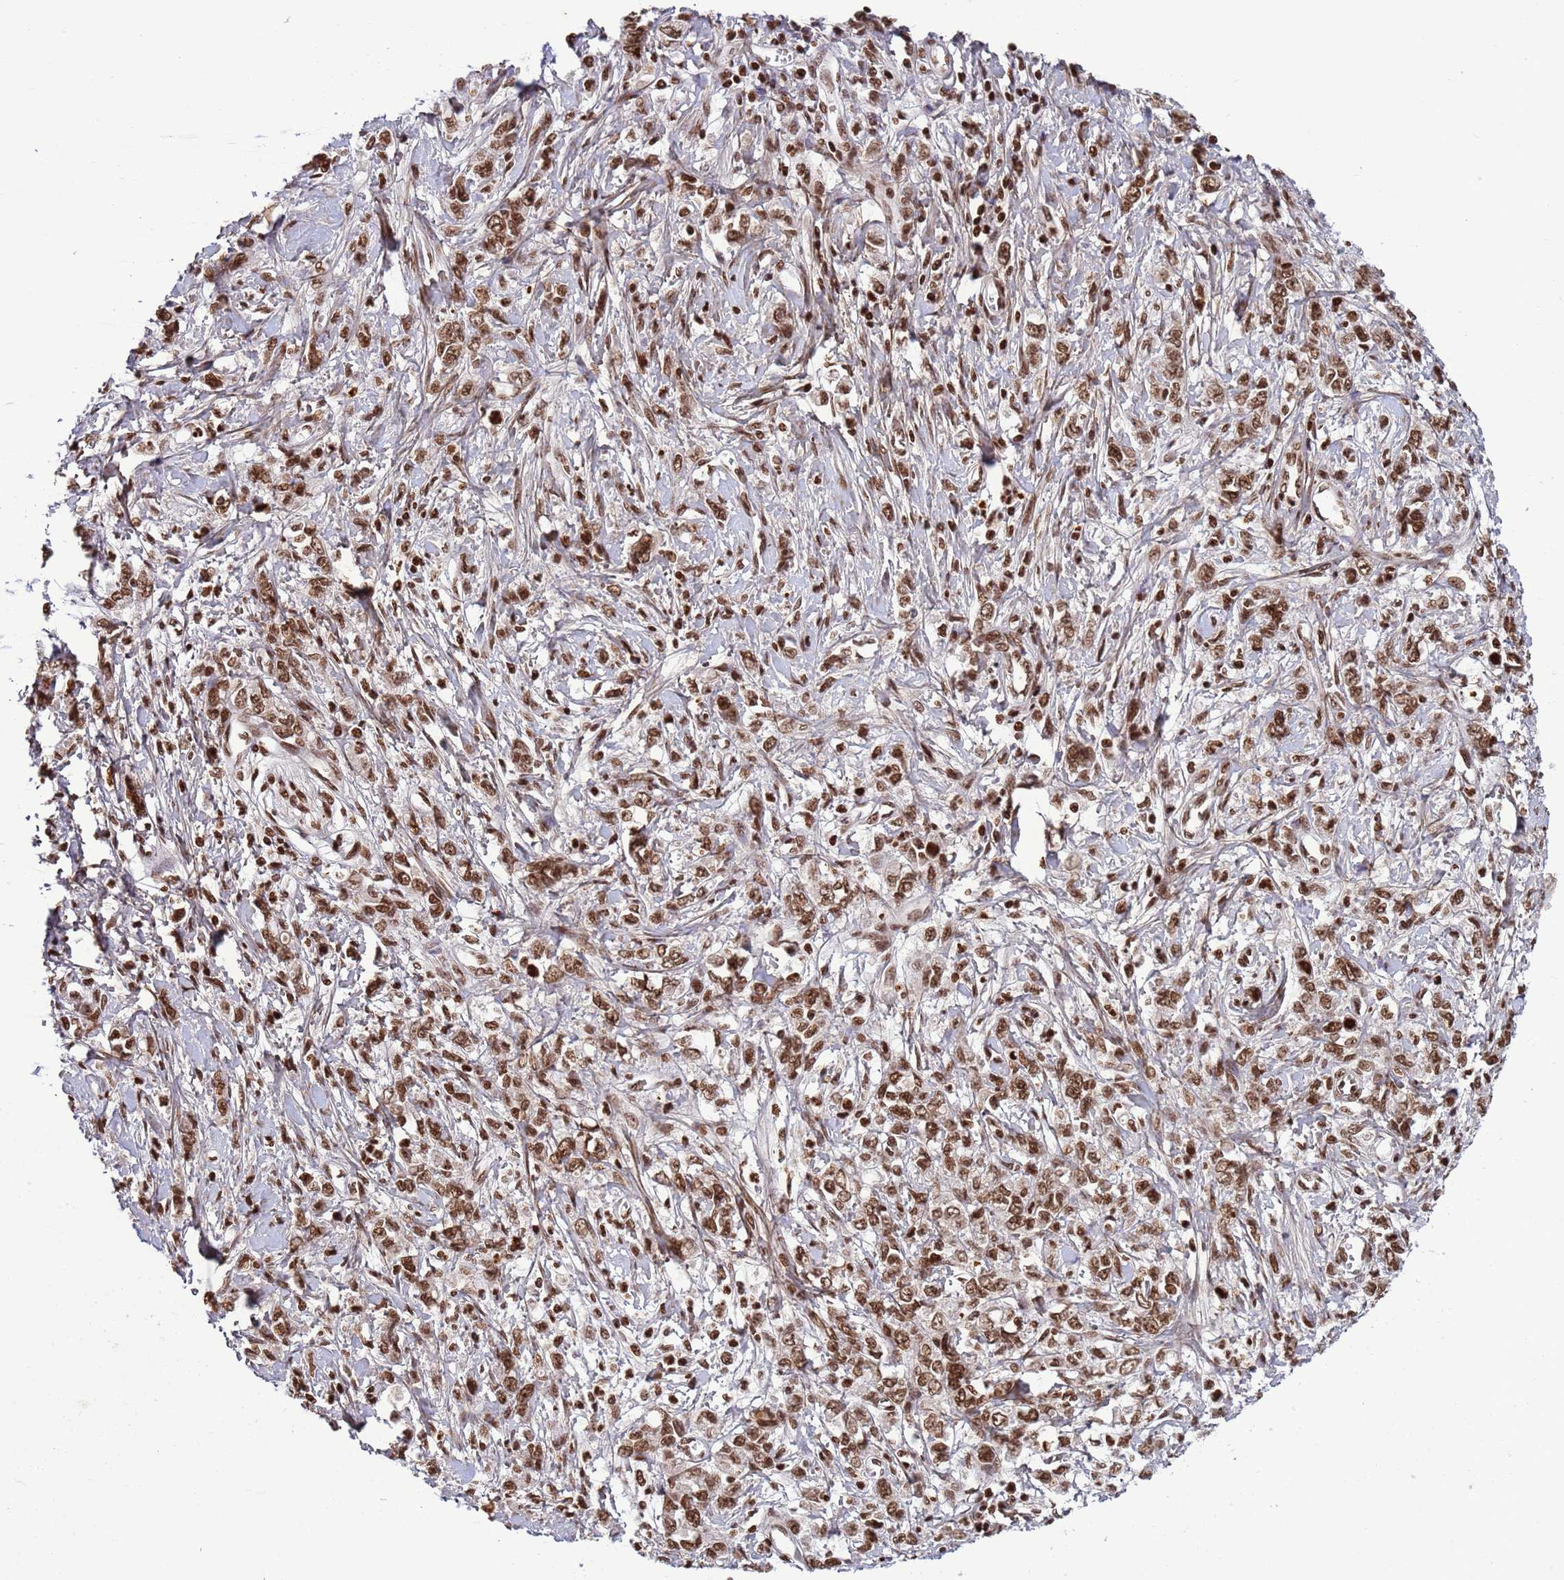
{"staining": {"intensity": "moderate", "quantity": ">75%", "location": "nuclear"}, "tissue": "stomach cancer", "cell_type": "Tumor cells", "image_type": "cancer", "snomed": [{"axis": "morphology", "description": "Adenocarcinoma, NOS"}, {"axis": "topography", "description": "Stomach"}], "caption": "This is a histology image of immunohistochemistry staining of stomach adenocarcinoma, which shows moderate staining in the nuclear of tumor cells.", "gene": "H3-3B", "patient": {"sex": "female", "age": 76}}